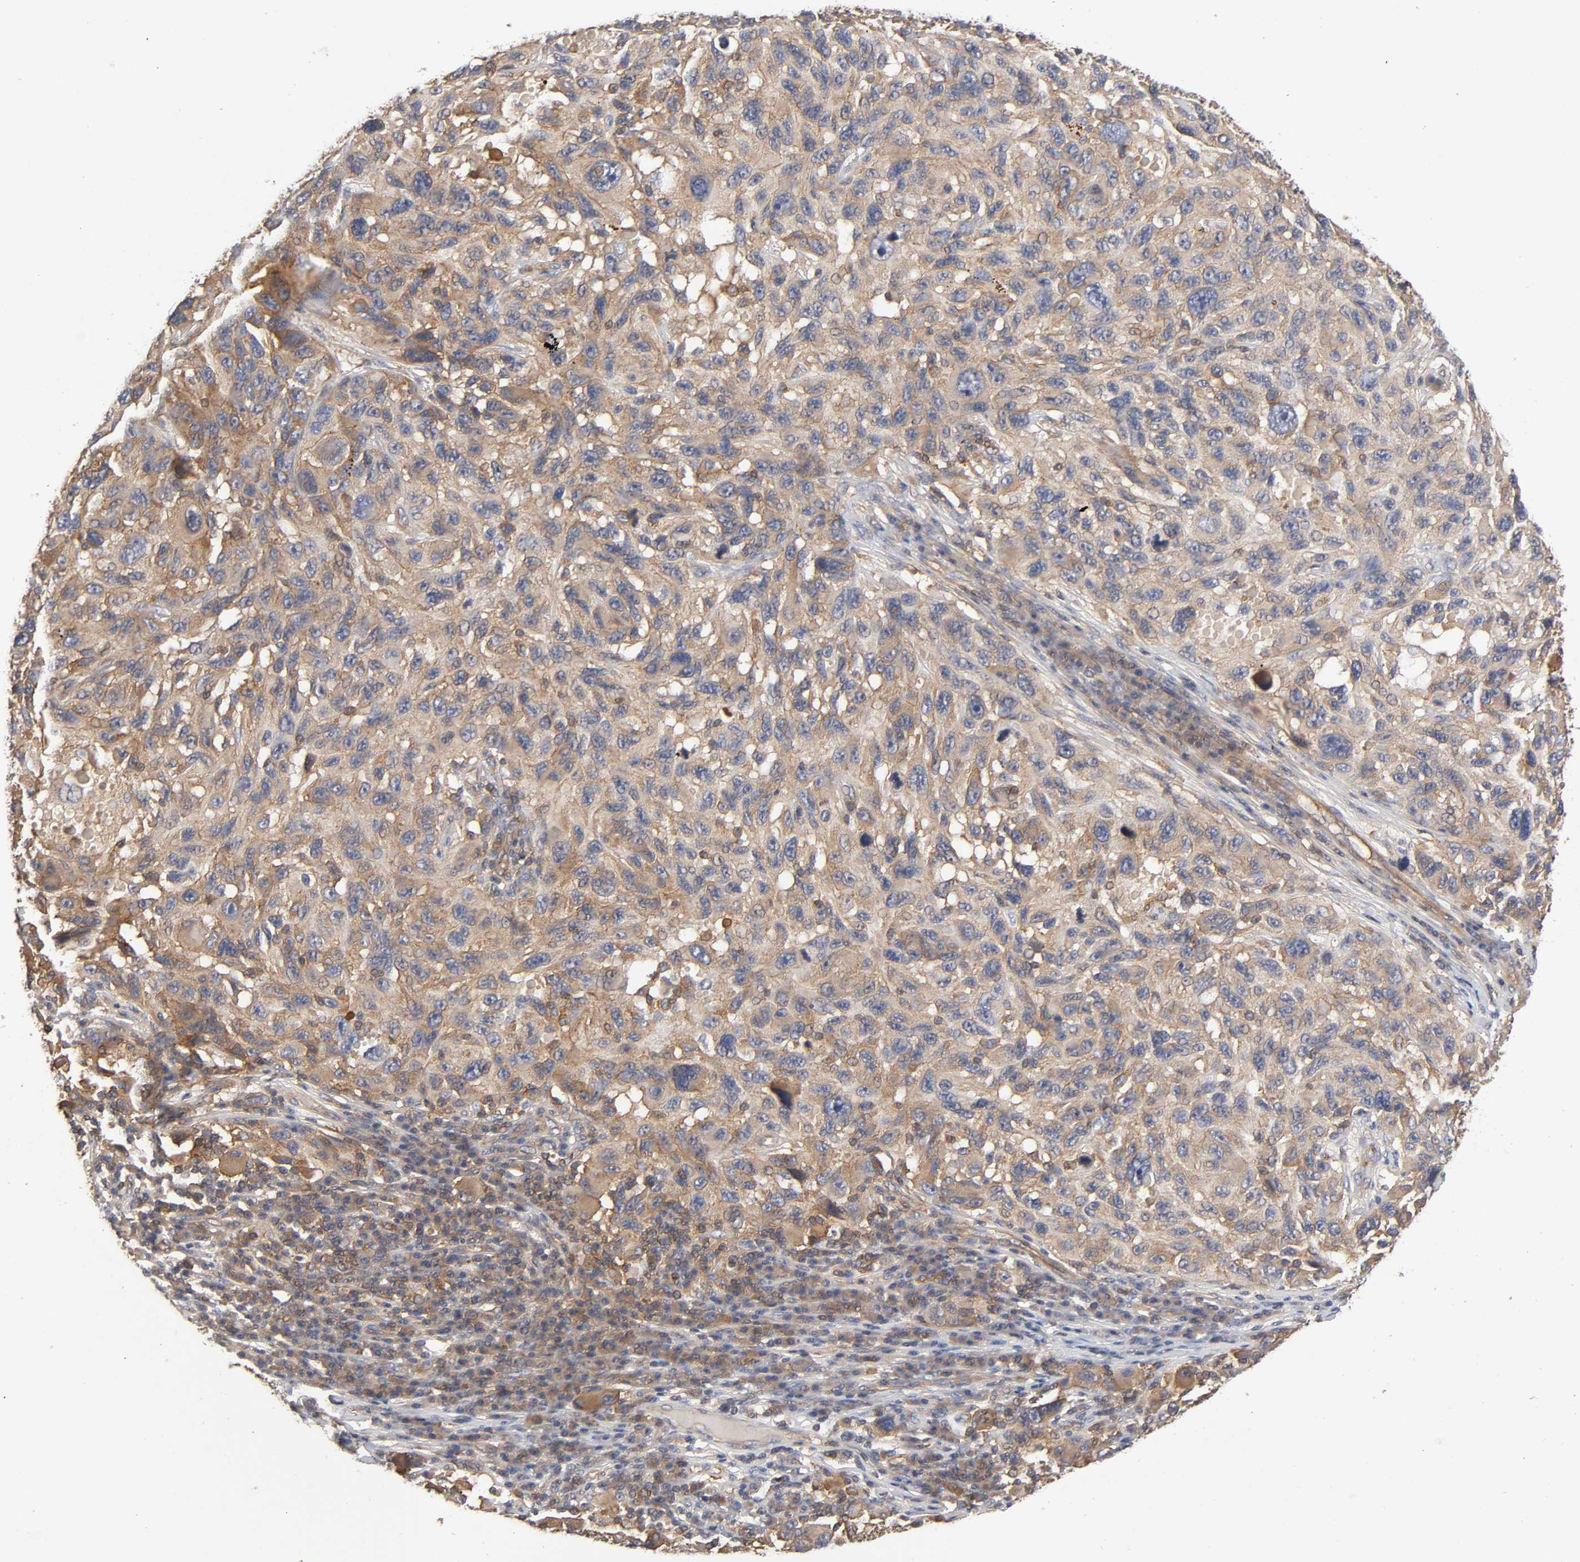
{"staining": {"intensity": "moderate", "quantity": ">75%", "location": "cytoplasmic/membranous"}, "tissue": "melanoma", "cell_type": "Tumor cells", "image_type": "cancer", "snomed": [{"axis": "morphology", "description": "Malignant melanoma, NOS"}, {"axis": "topography", "description": "Skin"}], "caption": "Moderate cytoplasmic/membranous protein expression is seen in about >75% of tumor cells in malignant melanoma. The protein is stained brown, and the nuclei are stained in blue (DAB IHC with brightfield microscopy, high magnification).", "gene": "LAMTOR2", "patient": {"sex": "male", "age": 53}}